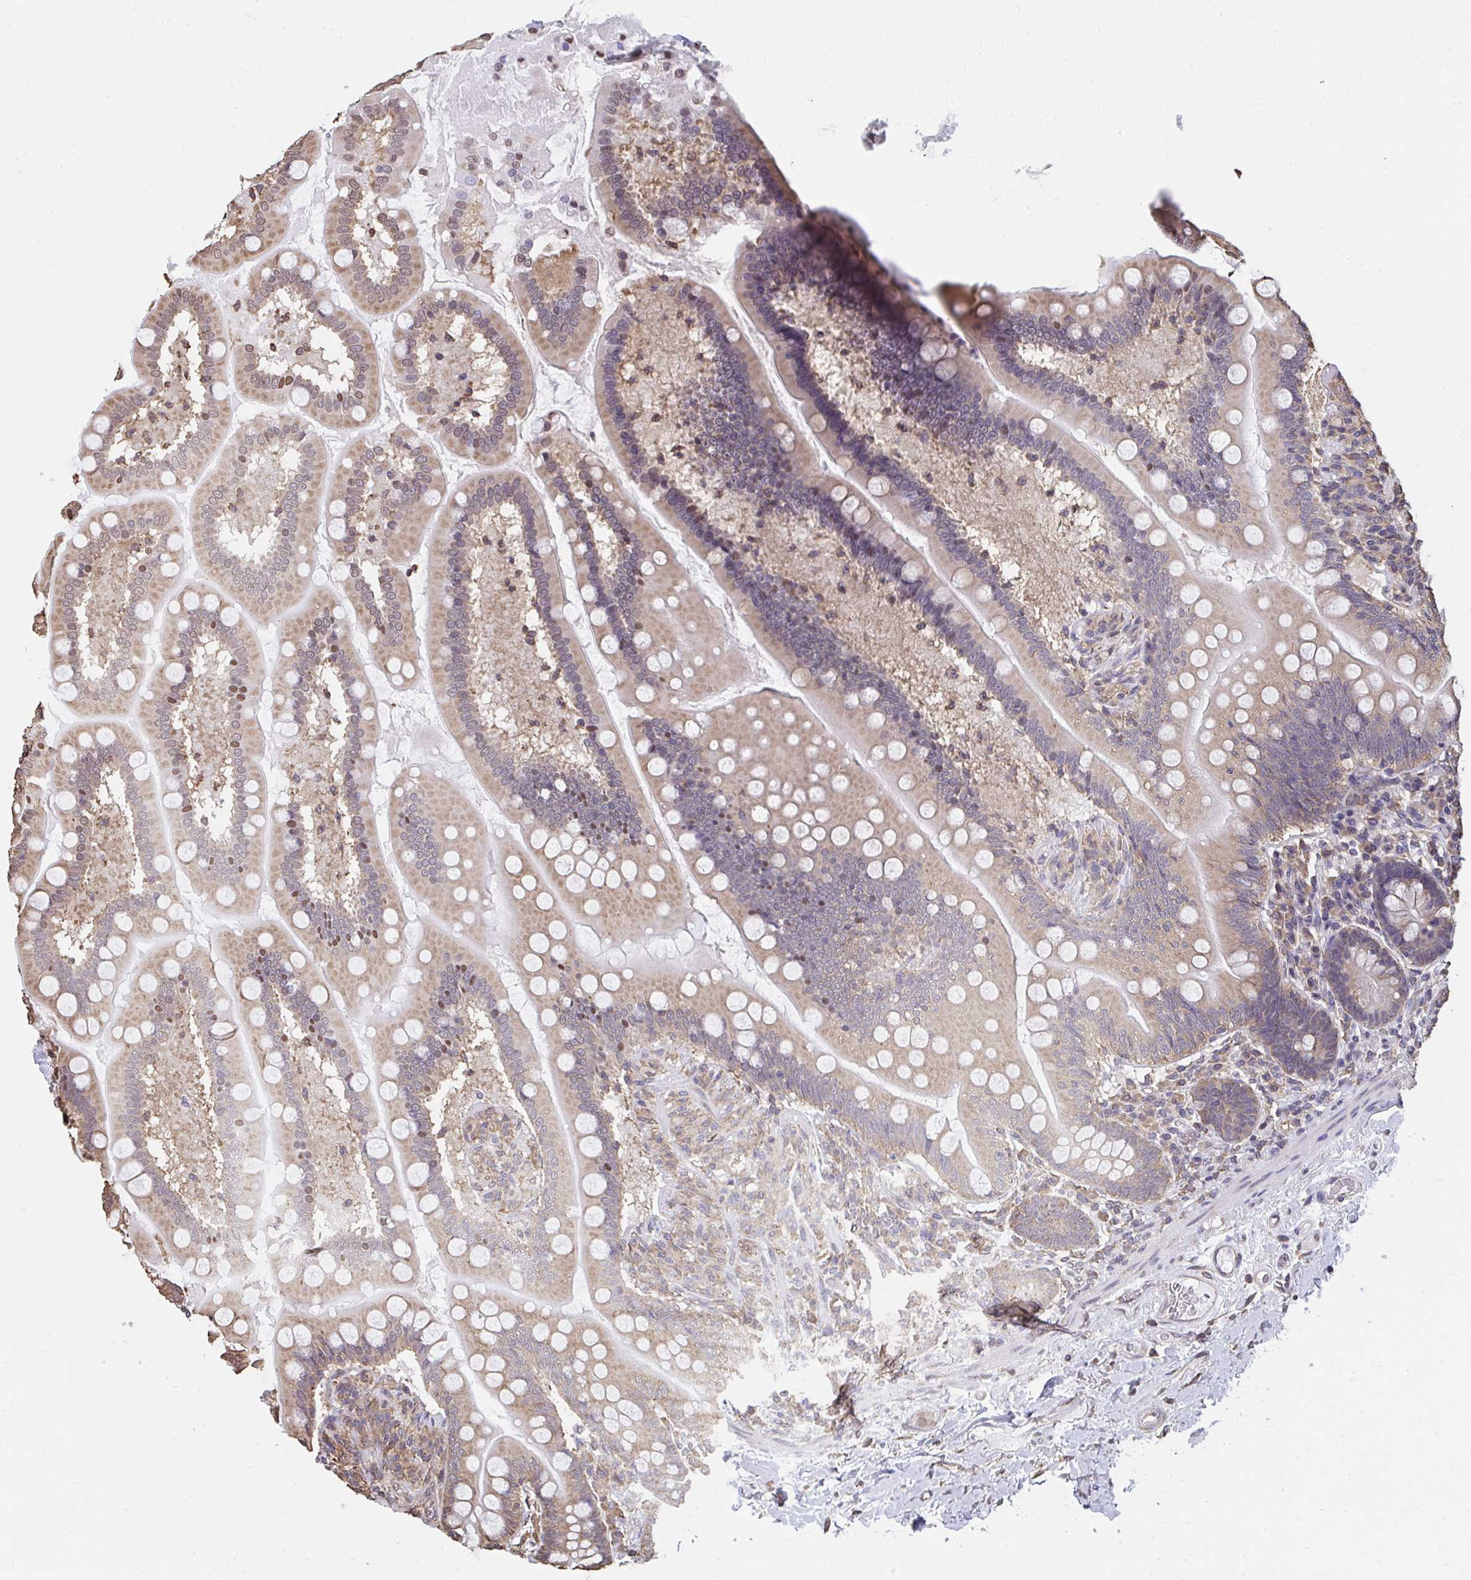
{"staining": {"intensity": "moderate", "quantity": ">75%", "location": "cytoplasmic/membranous"}, "tissue": "small intestine", "cell_type": "Glandular cells", "image_type": "normal", "snomed": [{"axis": "morphology", "description": "Normal tissue, NOS"}, {"axis": "topography", "description": "Small intestine"}], "caption": "Immunohistochemistry (IHC) staining of benign small intestine, which exhibits medium levels of moderate cytoplasmic/membranous expression in approximately >75% of glandular cells indicating moderate cytoplasmic/membranous protein expression. The staining was performed using DAB (3,3'-diaminobenzidine) (brown) for protein detection and nuclei were counterstained in hematoxylin (blue).", "gene": "SYNCRIP", "patient": {"sex": "female", "age": 64}}